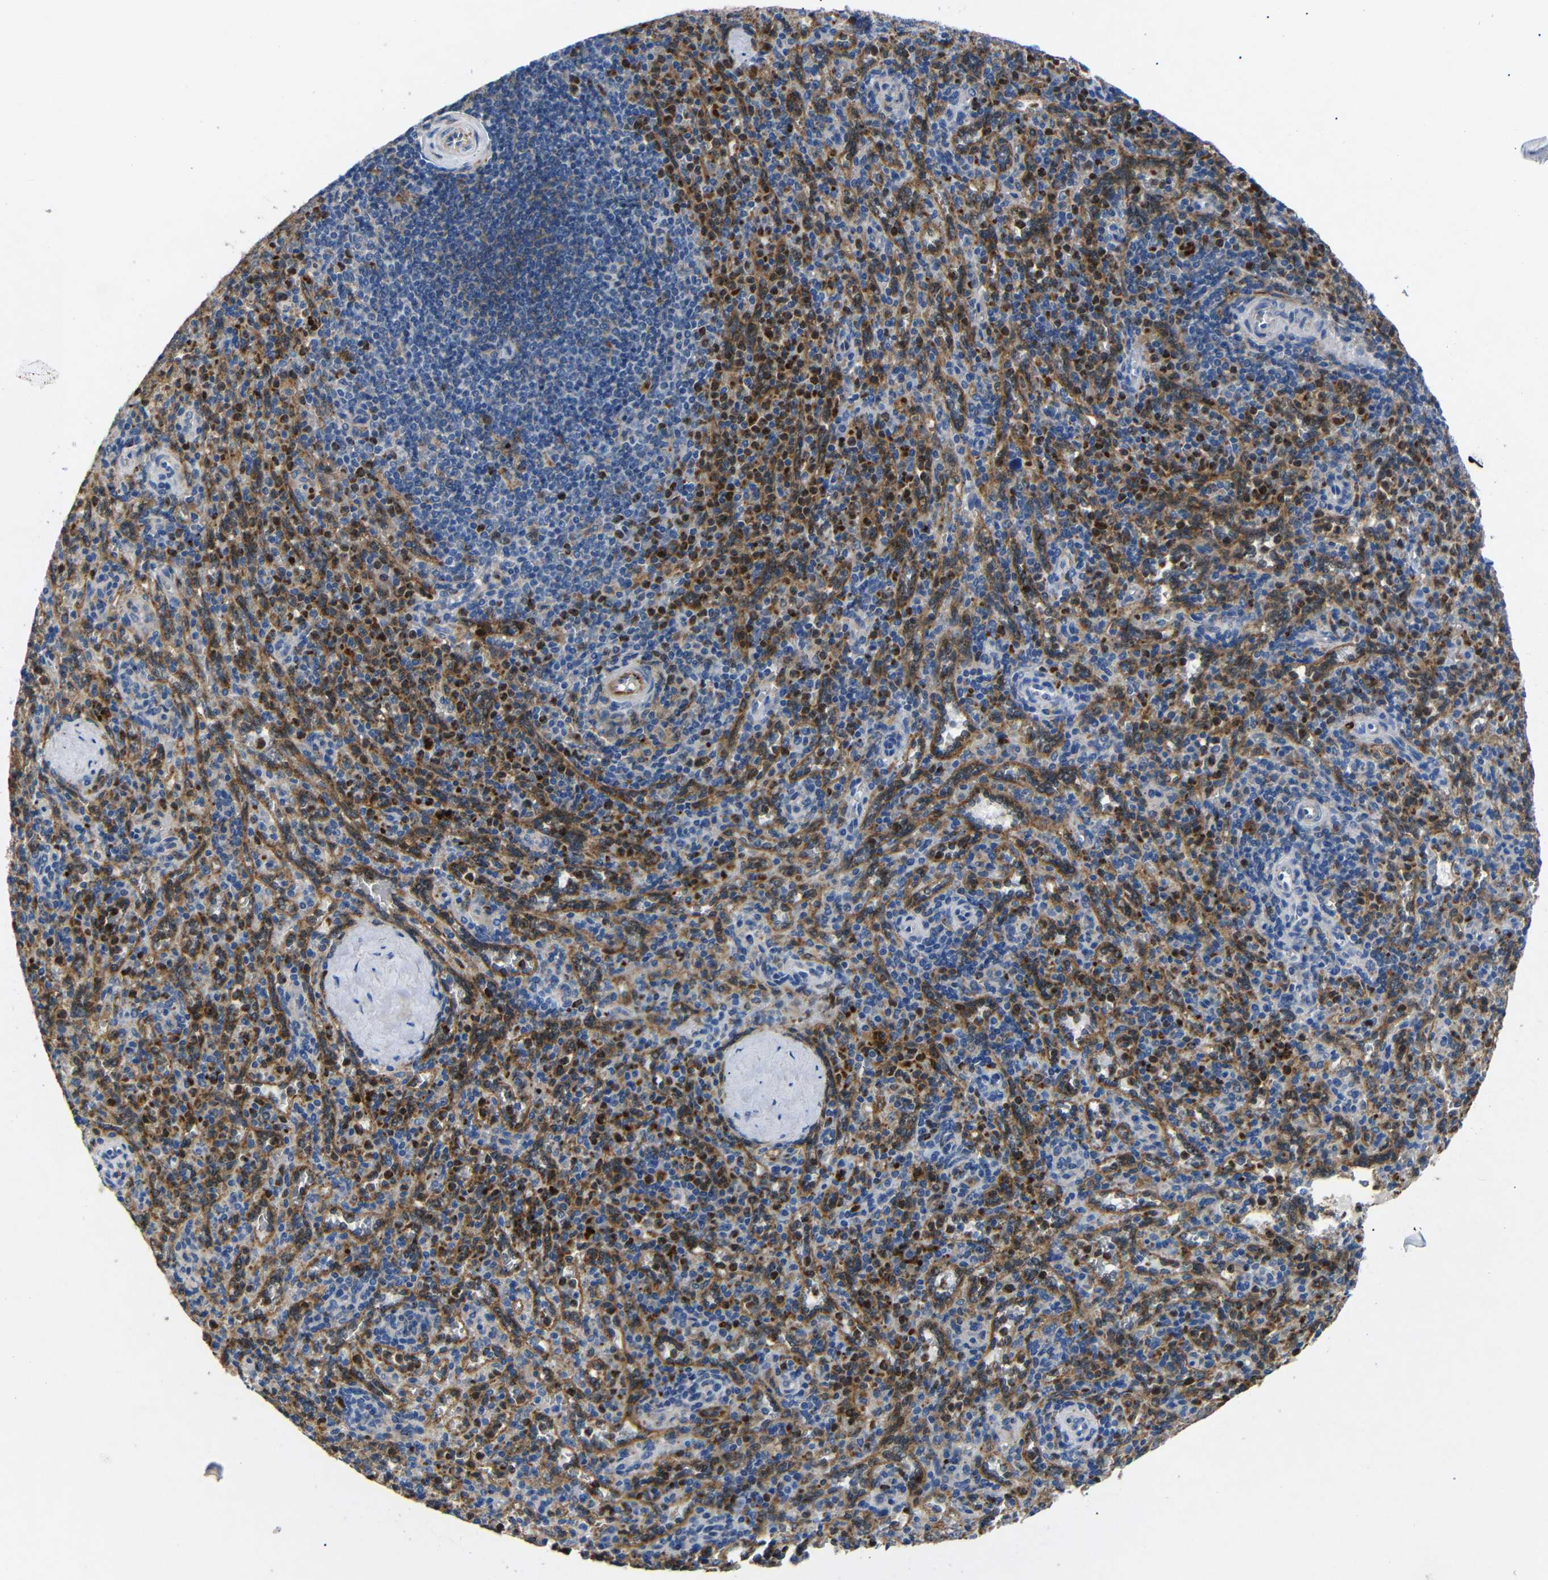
{"staining": {"intensity": "moderate", "quantity": "25%-75%", "location": "cytoplasmic/membranous"}, "tissue": "spleen", "cell_type": "Cells in red pulp", "image_type": "normal", "snomed": [{"axis": "morphology", "description": "Normal tissue, NOS"}, {"axis": "topography", "description": "Spleen"}], "caption": "Moderate cytoplasmic/membranous positivity is appreciated in approximately 25%-75% of cells in red pulp in benign spleen. (DAB IHC with brightfield microscopy, high magnification).", "gene": "SDCBP", "patient": {"sex": "male", "age": 36}}